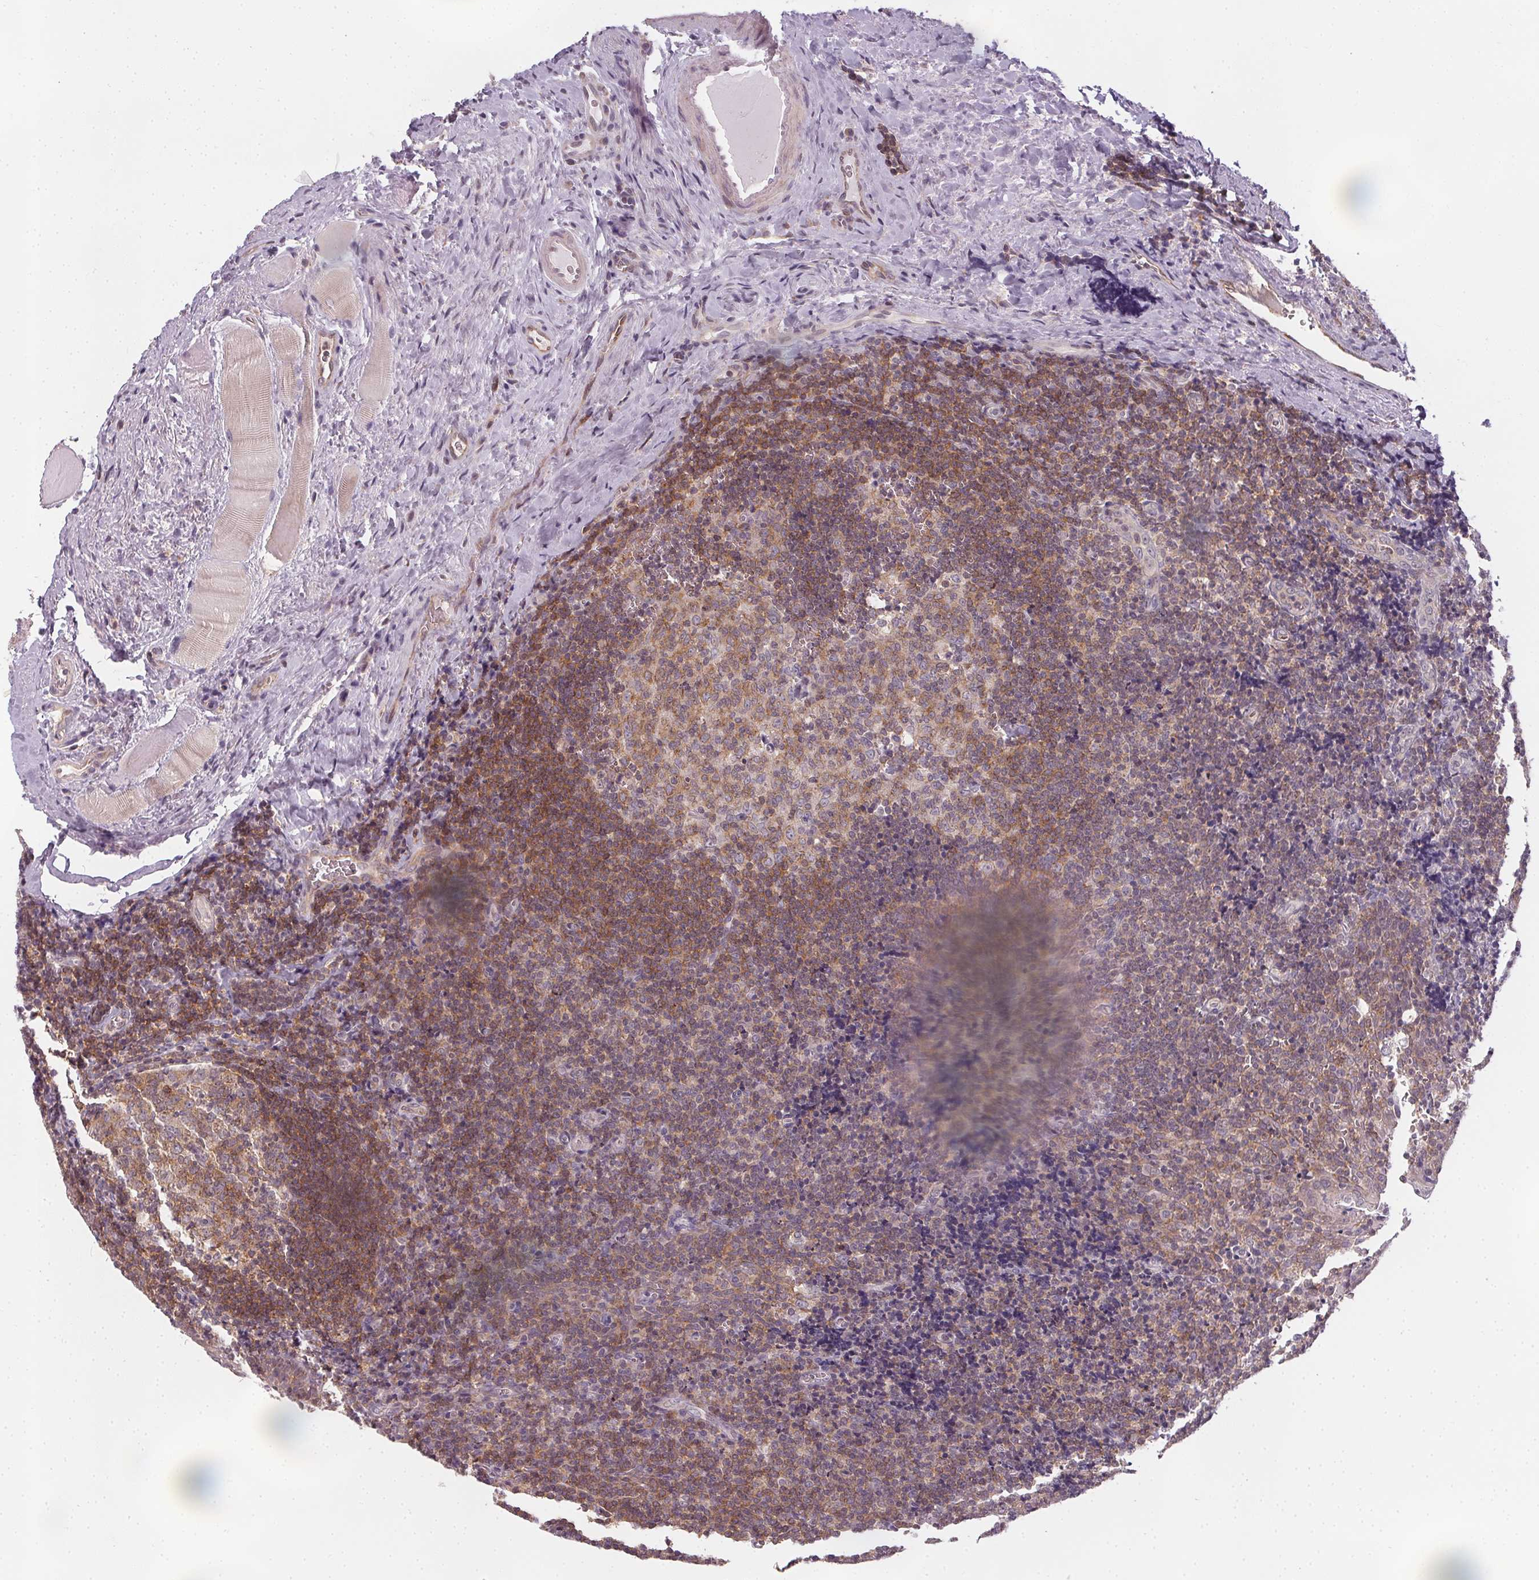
{"staining": {"intensity": "weak", "quantity": ">75%", "location": "cytoplasmic/membranous"}, "tissue": "tonsil", "cell_type": "Germinal center cells", "image_type": "normal", "snomed": [{"axis": "morphology", "description": "Normal tissue, NOS"}, {"axis": "morphology", "description": "Inflammation, NOS"}, {"axis": "topography", "description": "Tonsil"}], "caption": "IHC of normal tonsil exhibits low levels of weak cytoplasmic/membranous expression in about >75% of germinal center cells.", "gene": "NCOA4", "patient": {"sex": "female", "age": 31}}